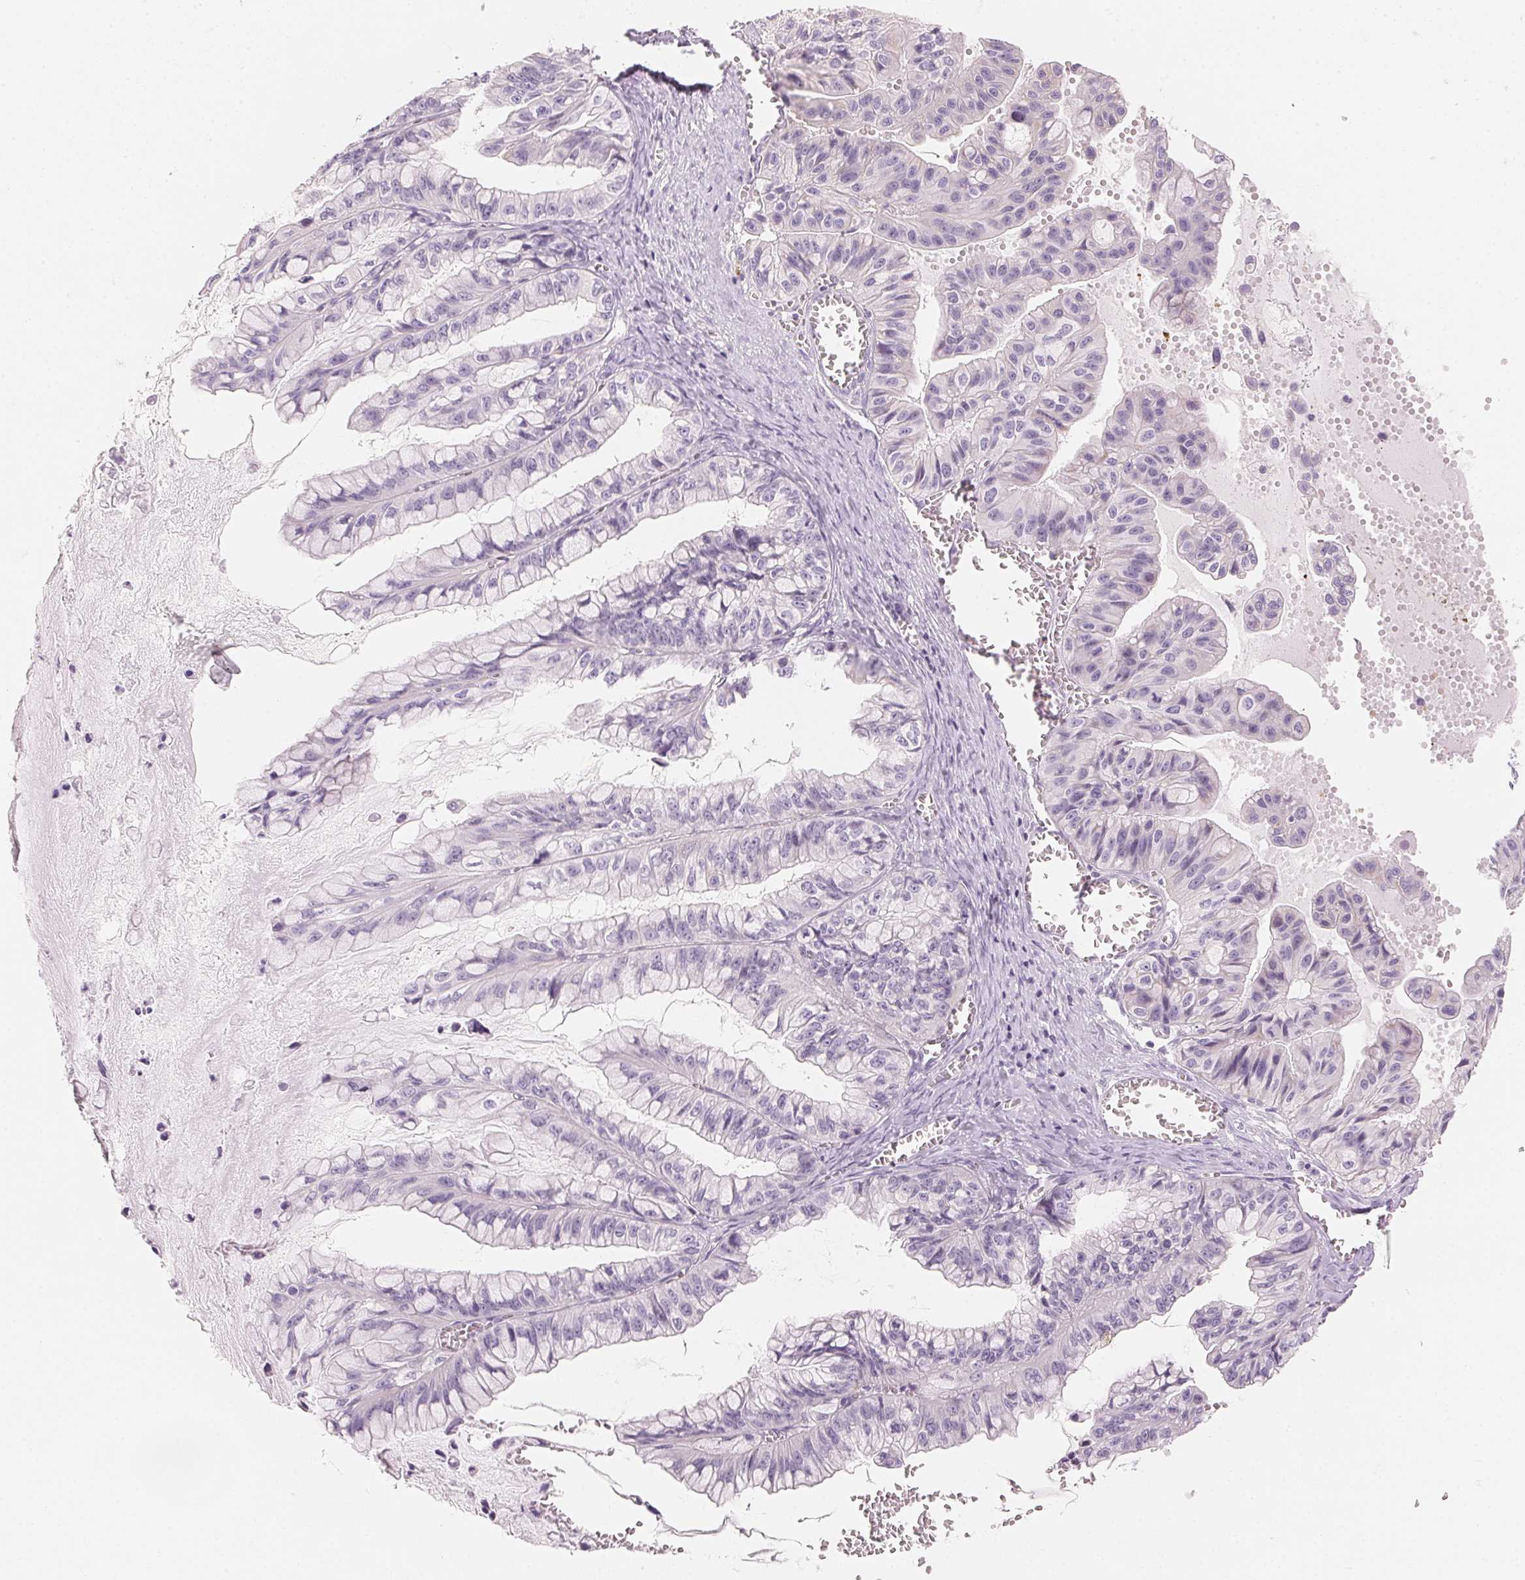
{"staining": {"intensity": "negative", "quantity": "none", "location": "none"}, "tissue": "ovarian cancer", "cell_type": "Tumor cells", "image_type": "cancer", "snomed": [{"axis": "morphology", "description": "Cystadenocarcinoma, mucinous, NOS"}, {"axis": "topography", "description": "Ovary"}], "caption": "This image is of mucinous cystadenocarcinoma (ovarian) stained with immunohistochemistry to label a protein in brown with the nuclei are counter-stained blue. There is no staining in tumor cells.", "gene": "HOXB13", "patient": {"sex": "female", "age": 72}}